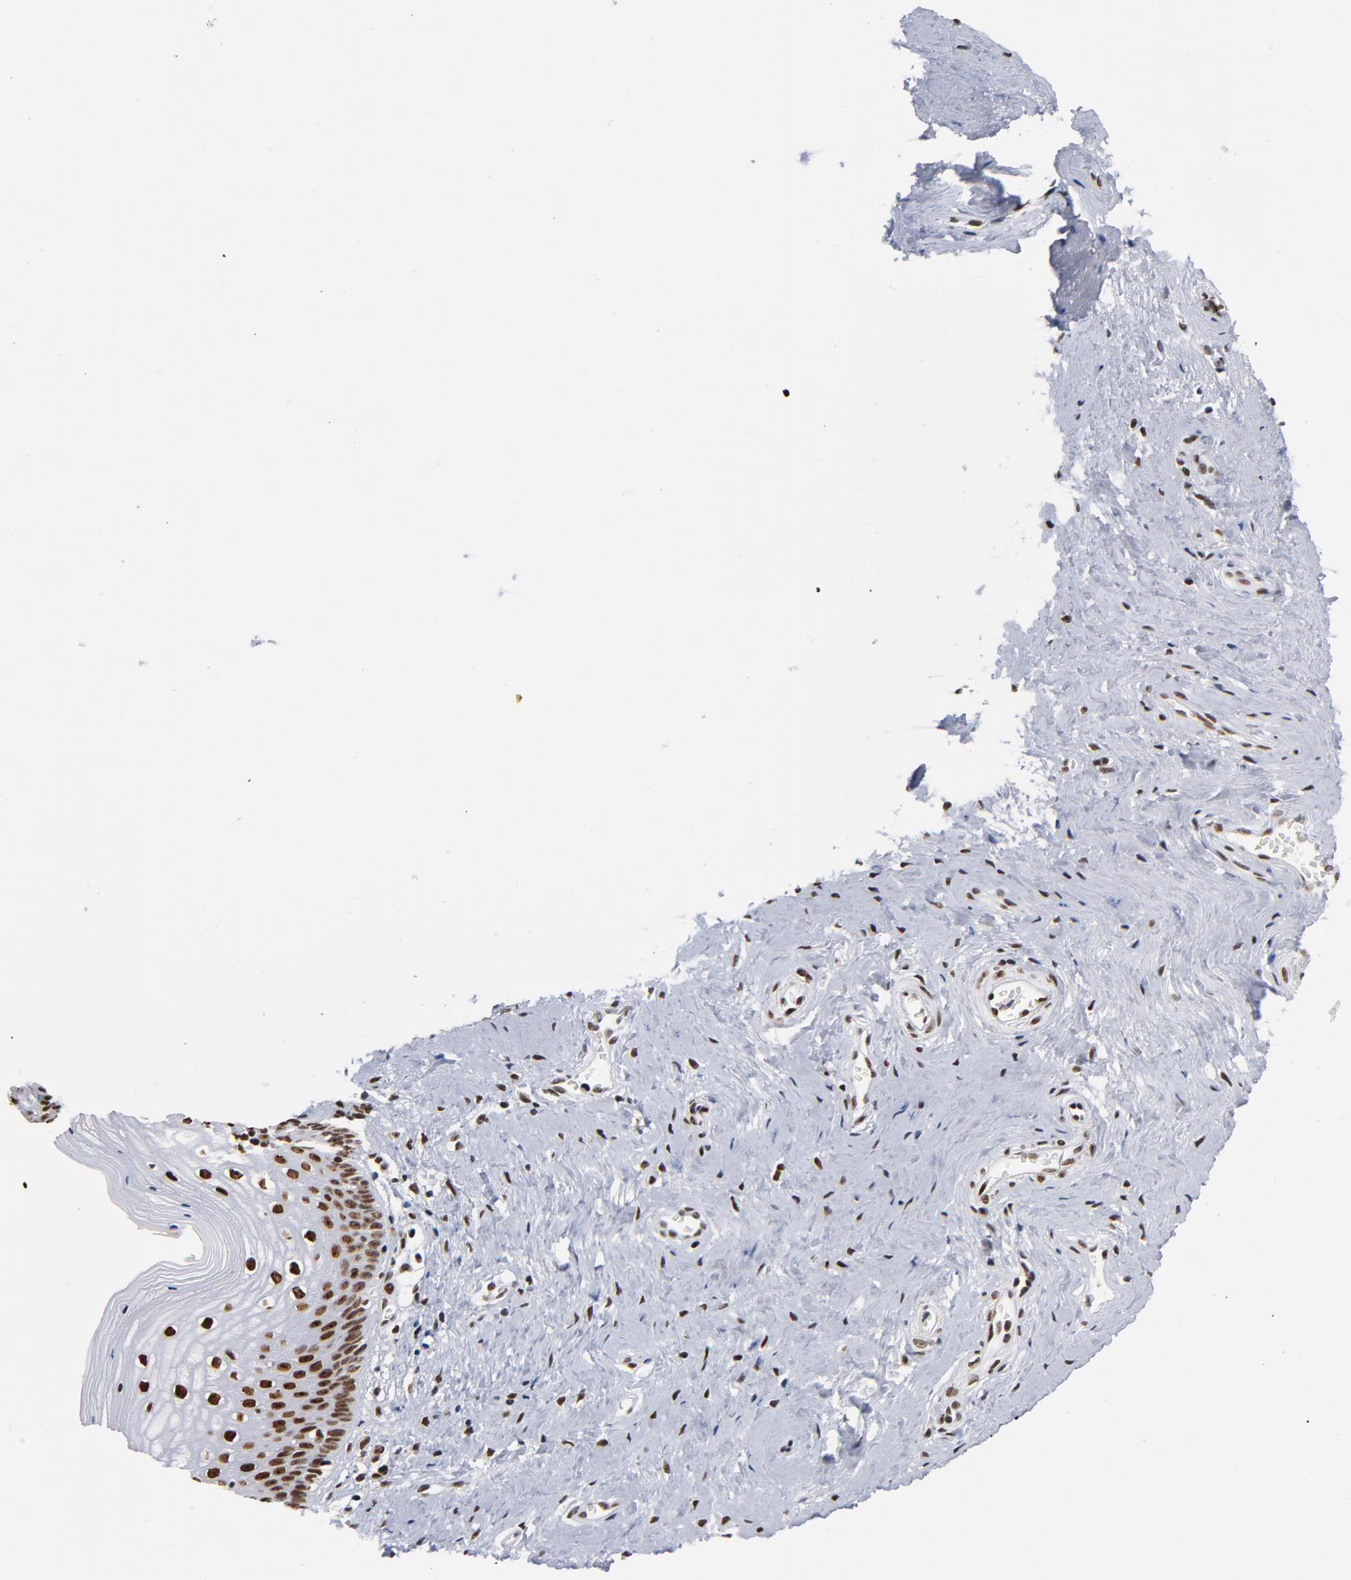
{"staining": {"intensity": "strong", "quantity": ">75%", "location": "nuclear"}, "tissue": "vagina", "cell_type": "Squamous epithelial cells", "image_type": "normal", "snomed": [{"axis": "morphology", "description": "Normal tissue, NOS"}, {"axis": "topography", "description": "Vagina"}], "caption": "Protein staining by immunohistochemistry (IHC) exhibits strong nuclear staining in about >75% of squamous epithelial cells in unremarkable vagina.", "gene": "TOP2B", "patient": {"sex": "female", "age": 46}}